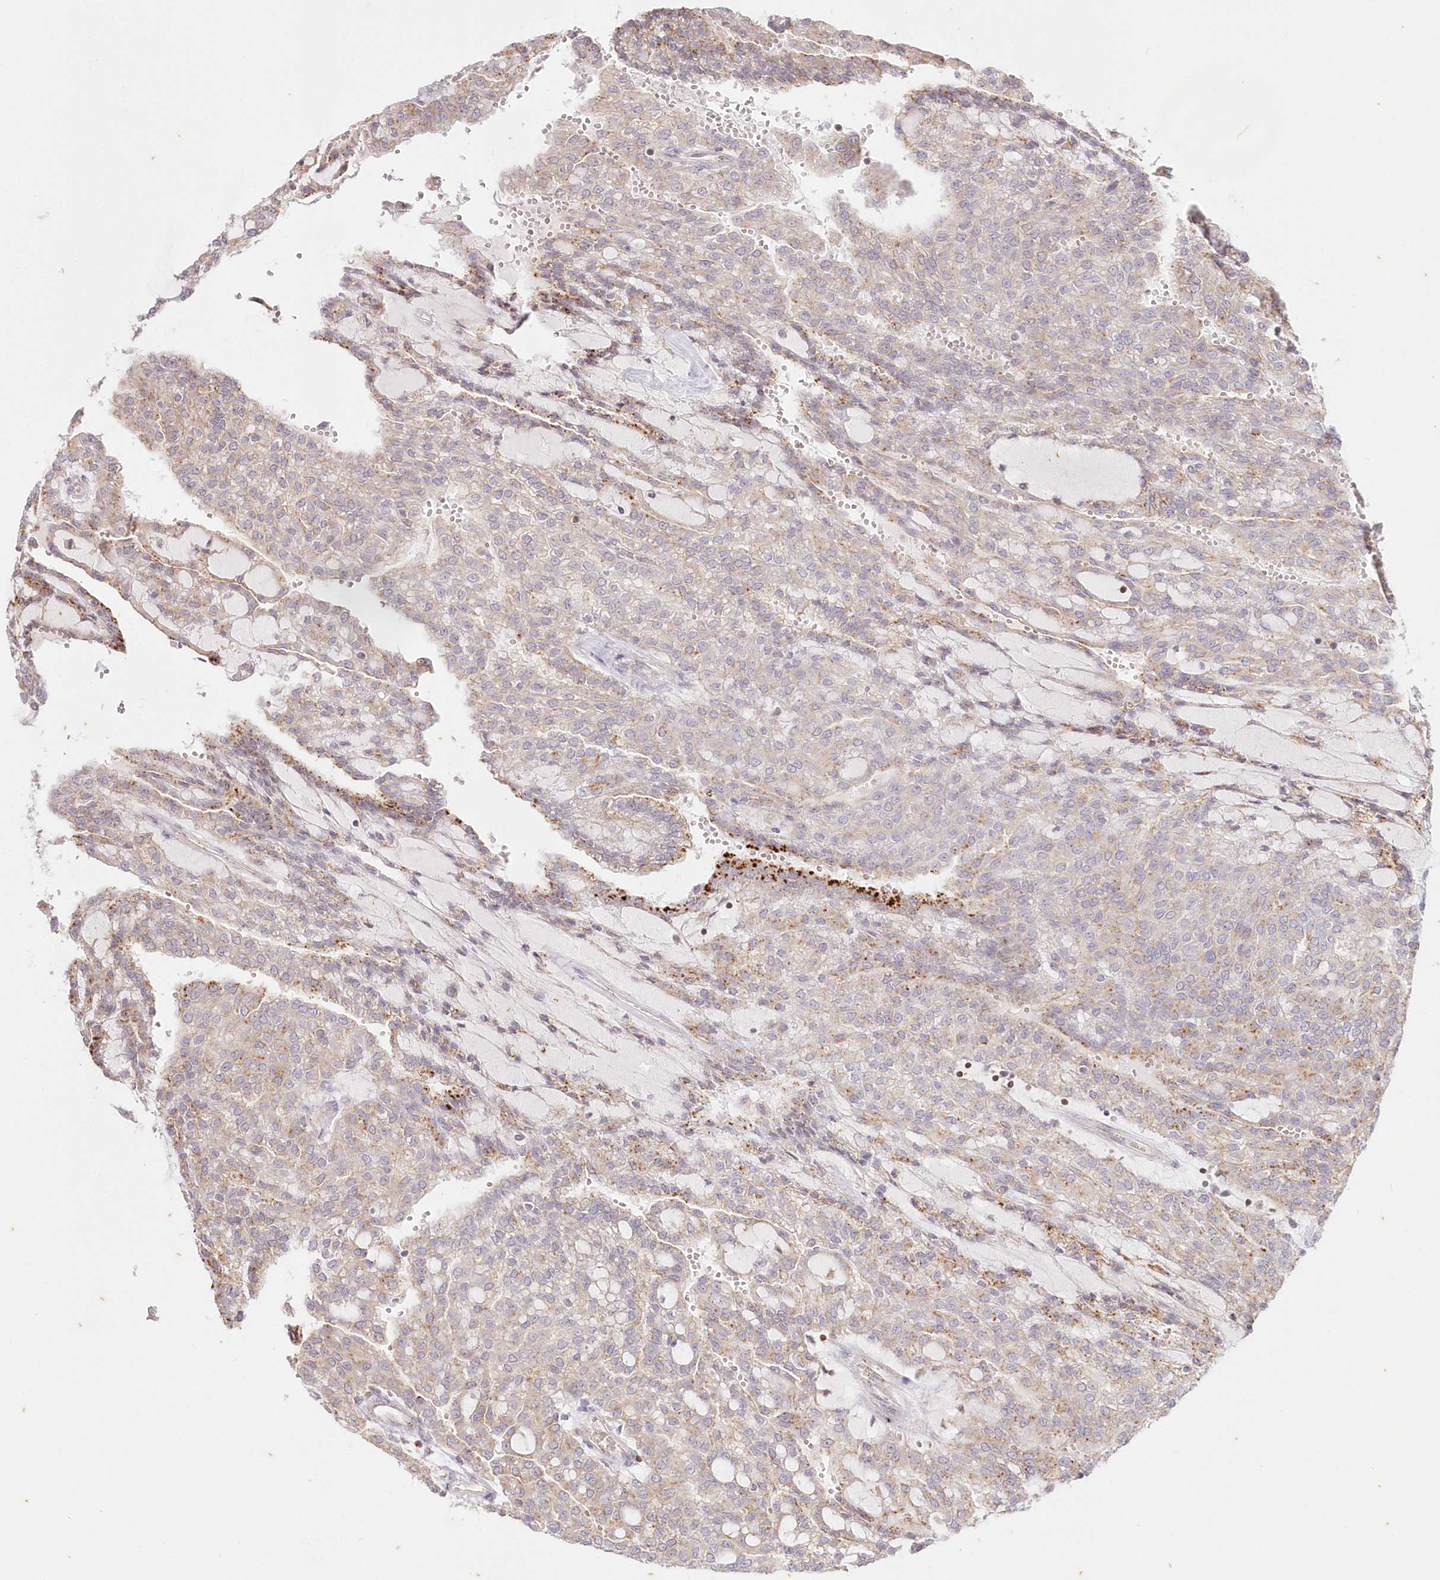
{"staining": {"intensity": "weak", "quantity": "<25%", "location": "cytoplasmic/membranous"}, "tissue": "renal cancer", "cell_type": "Tumor cells", "image_type": "cancer", "snomed": [{"axis": "morphology", "description": "Adenocarcinoma, NOS"}, {"axis": "topography", "description": "Kidney"}], "caption": "High magnification brightfield microscopy of renal adenocarcinoma stained with DAB (brown) and counterstained with hematoxylin (blue): tumor cells show no significant positivity.", "gene": "MTMR3", "patient": {"sex": "male", "age": 63}}